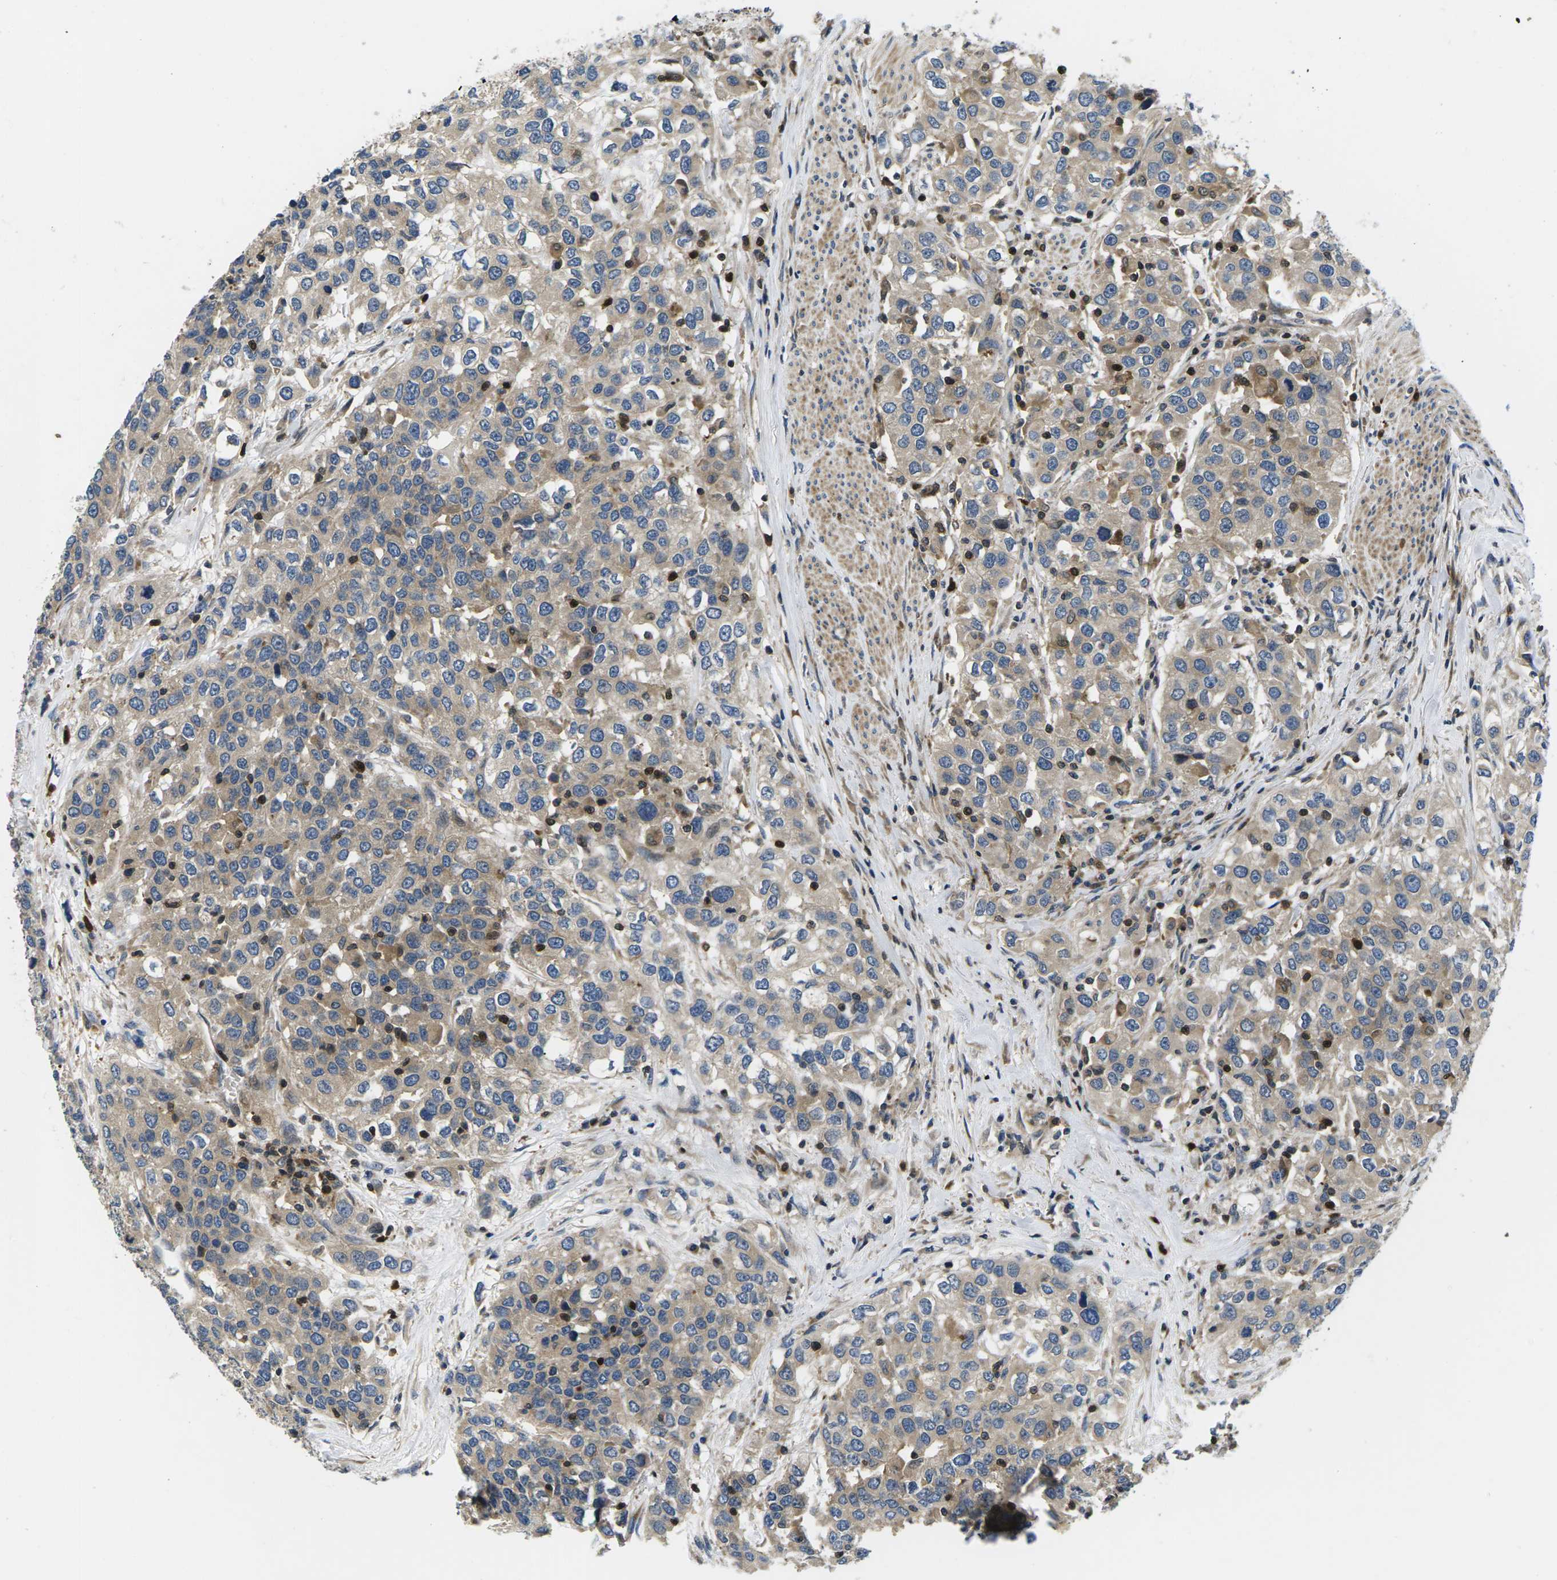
{"staining": {"intensity": "weak", "quantity": ">75%", "location": "cytoplasmic/membranous"}, "tissue": "urothelial cancer", "cell_type": "Tumor cells", "image_type": "cancer", "snomed": [{"axis": "morphology", "description": "Urothelial carcinoma, High grade"}, {"axis": "topography", "description": "Urinary bladder"}], "caption": "Immunohistochemical staining of high-grade urothelial carcinoma demonstrates low levels of weak cytoplasmic/membranous protein positivity in about >75% of tumor cells.", "gene": "PLCE1", "patient": {"sex": "female", "age": 80}}